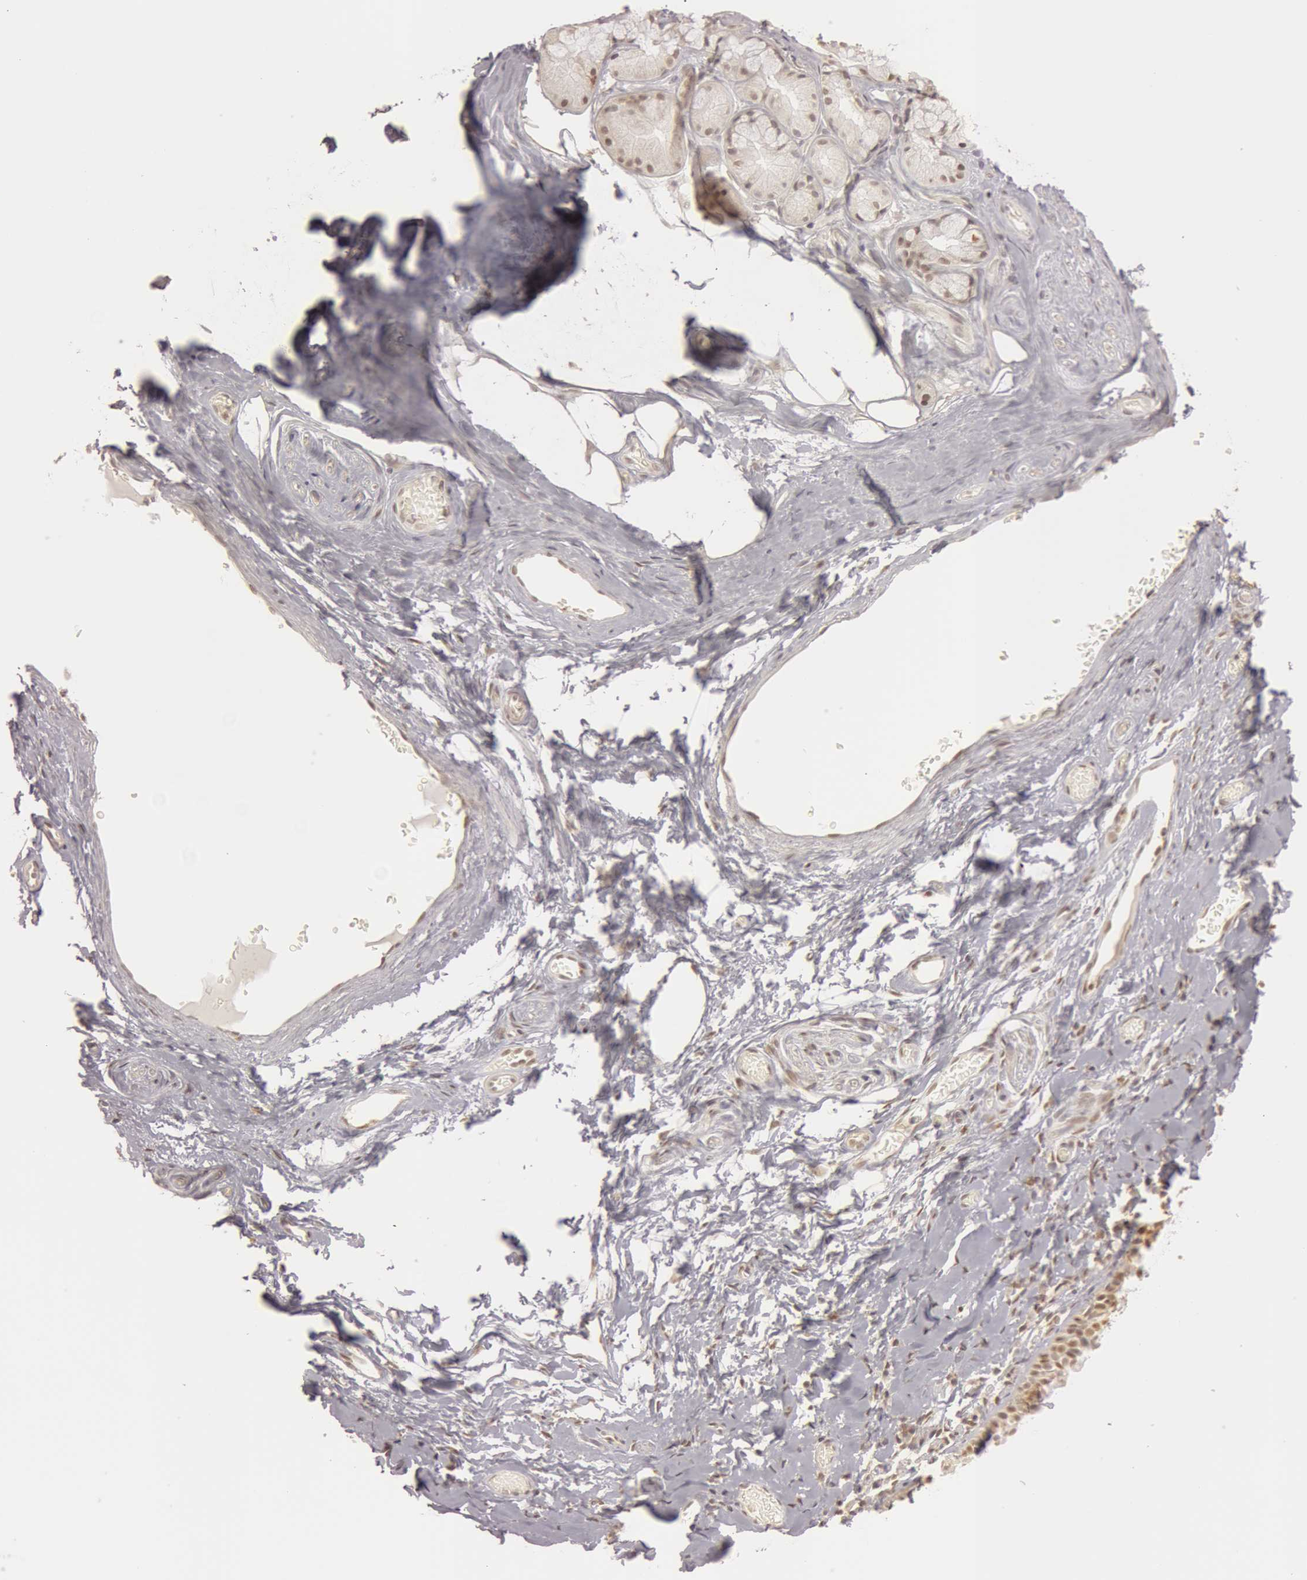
{"staining": {"intensity": "weak", "quantity": "25%-75%", "location": "nuclear"}, "tissue": "nasopharynx", "cell_type": "Respiratory epithelial cells", "image_type": "normal", "snomed": [{"axis": "morphology", "description": "Normal tissue, NOS"}, {"axis": "morphology", "description": "Inflammation, NOS"}, {"axis": "morphology", "description": "Malignant melanoma, Metastatic site"}, {"axis": "topography", "description": "Nasopharynx"}], "caption": "IHC photomicrograph of normal nasopharynx: human nasopharynx stained using immunohistochemistry (IHC) displays low levels of weak protein expression localized specifically in the nuclear of respiratory epithelial cells, appearing as a nuclear brown color.", "gene": "OASL", "patient": {"sex": "female", "age": 55}}